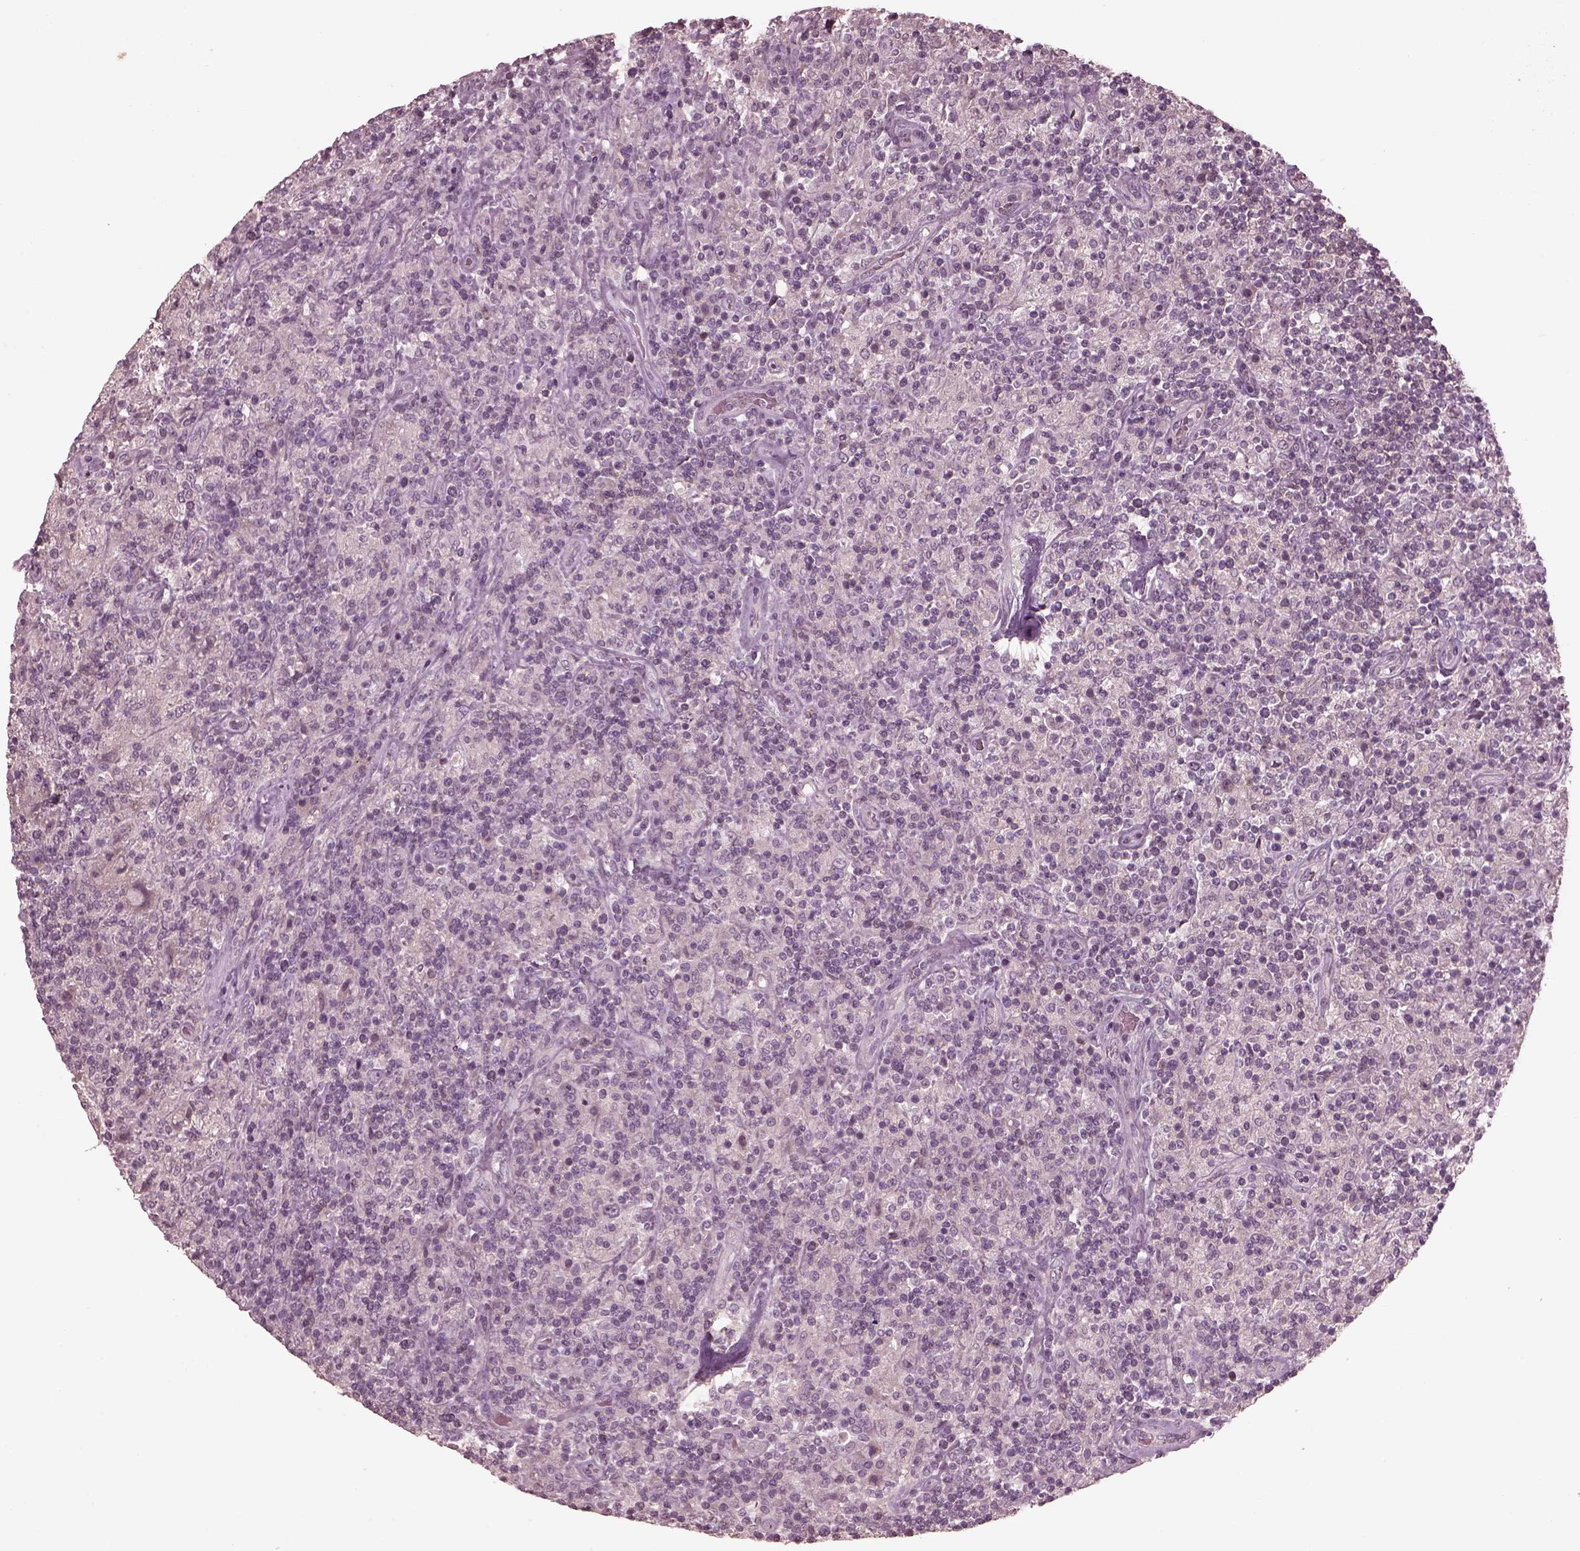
{"staining": {"intensity": "negative", "quantity": "none", "location": "none"}, "tissue": "lymphoma", "cell_type": "Tumor cells", "image_type": "cancer", "snomed": [{"axis": "morphology", "description": "Hodgkin's disease, NOS"}, {"axis": "topography", "description": "Lymph node"}], "caption": "This micrograph is of Hodgkin's disease stained with immunohistochemistry to label a protein in brown with the nuclei are counter-stained blue. There is no expression in tumor cells.", "gene": "VWA5B1", "patient": {"sex": "male", "age": 70}}